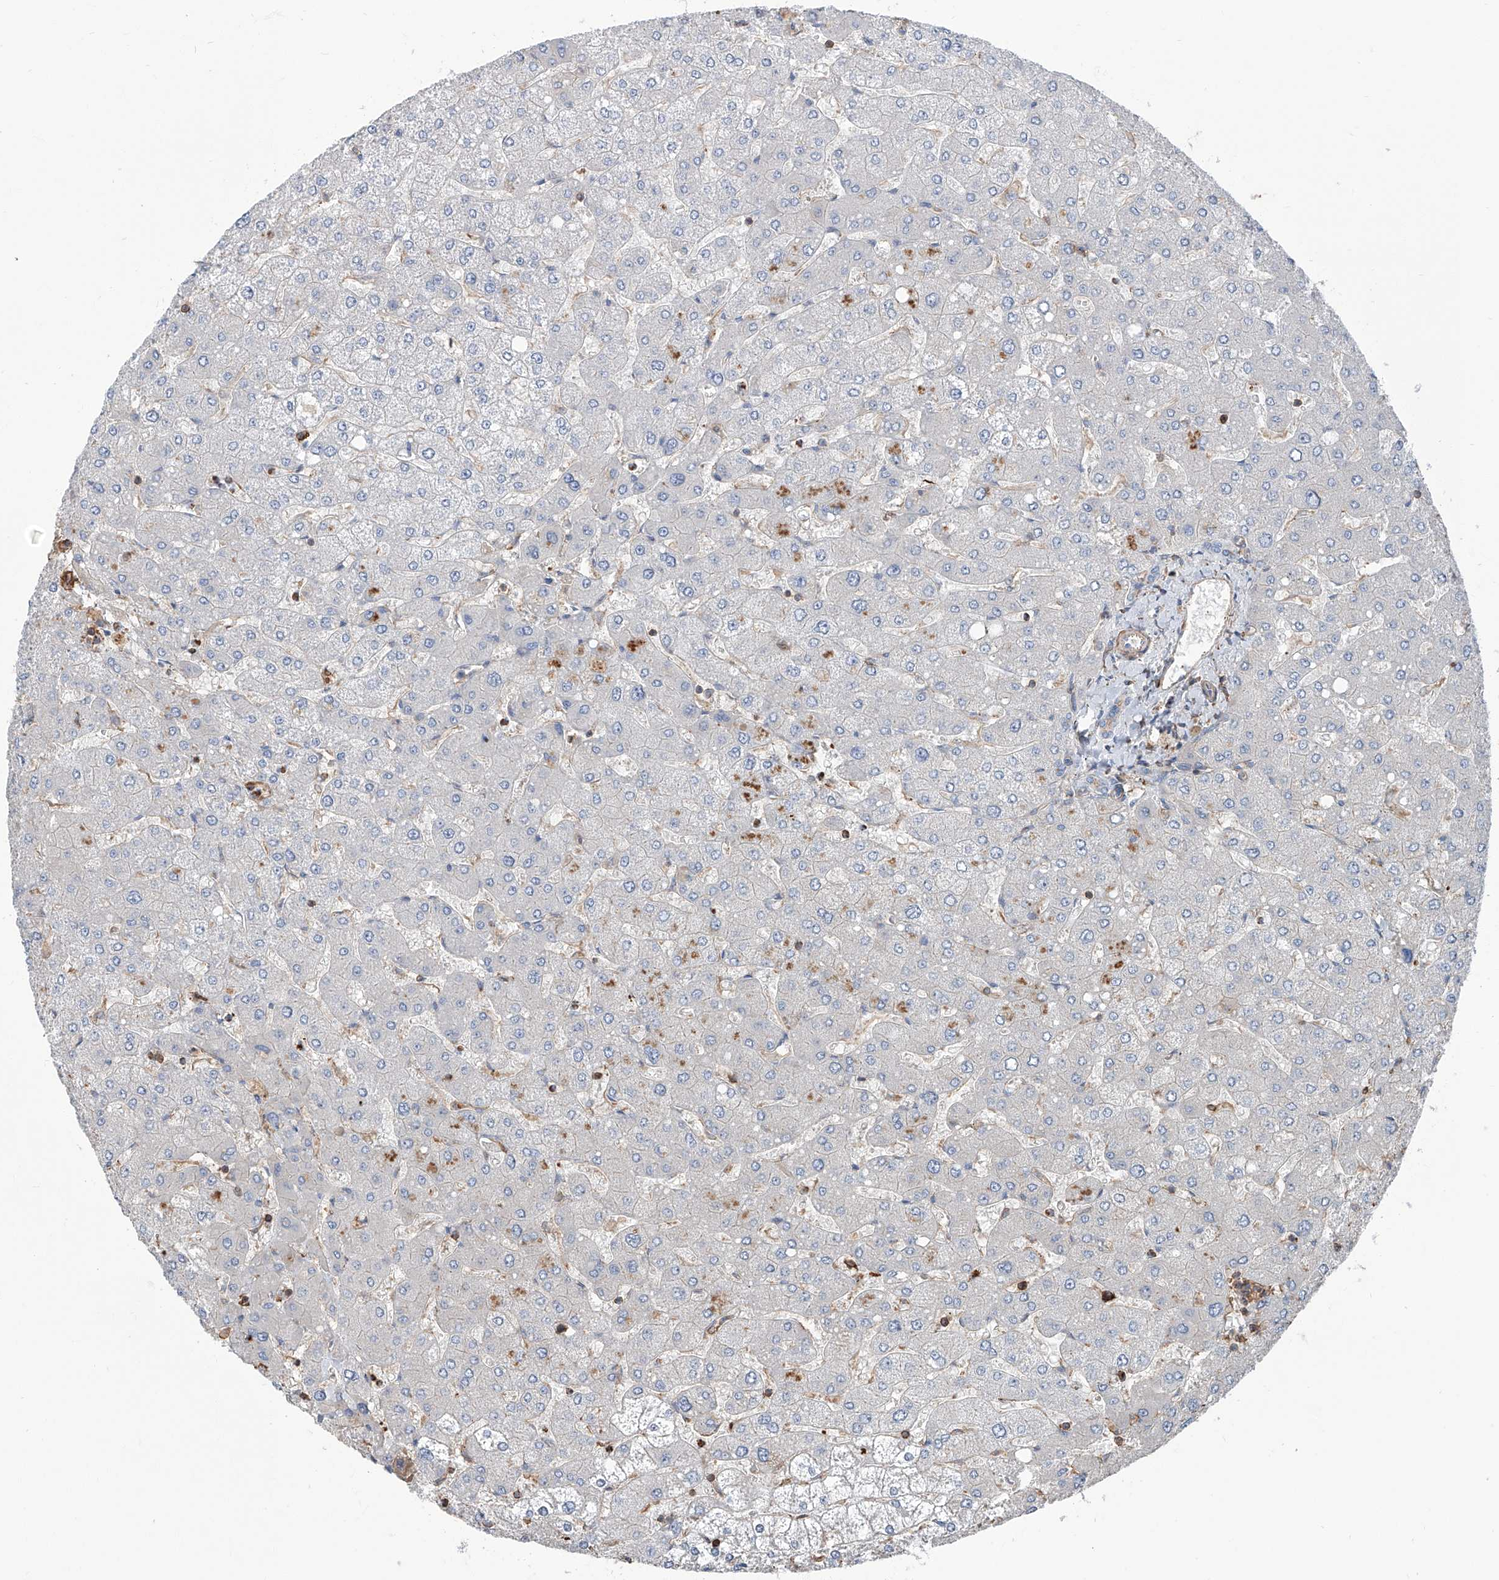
{"staining": {"intensity": "weak", "quantity": "<25%", "location": "cytoplasmic/membranous"}, "tissue": "liver", "cell_type": "Cholangiocytes", "image_type": "normal", "snomed": [{"axis": "morphology", "description": "Normal tissue, NOS"}, {"axis": "topography", "description": "Liver"}], "caption": "A high-resolution micrograph shows immunohistochemistry staining of normal liver, which demonstrates no significant staining in cholangiocytes.", "gene": "PIEZO2", "patient": {"sex": "male", "age": 55}}